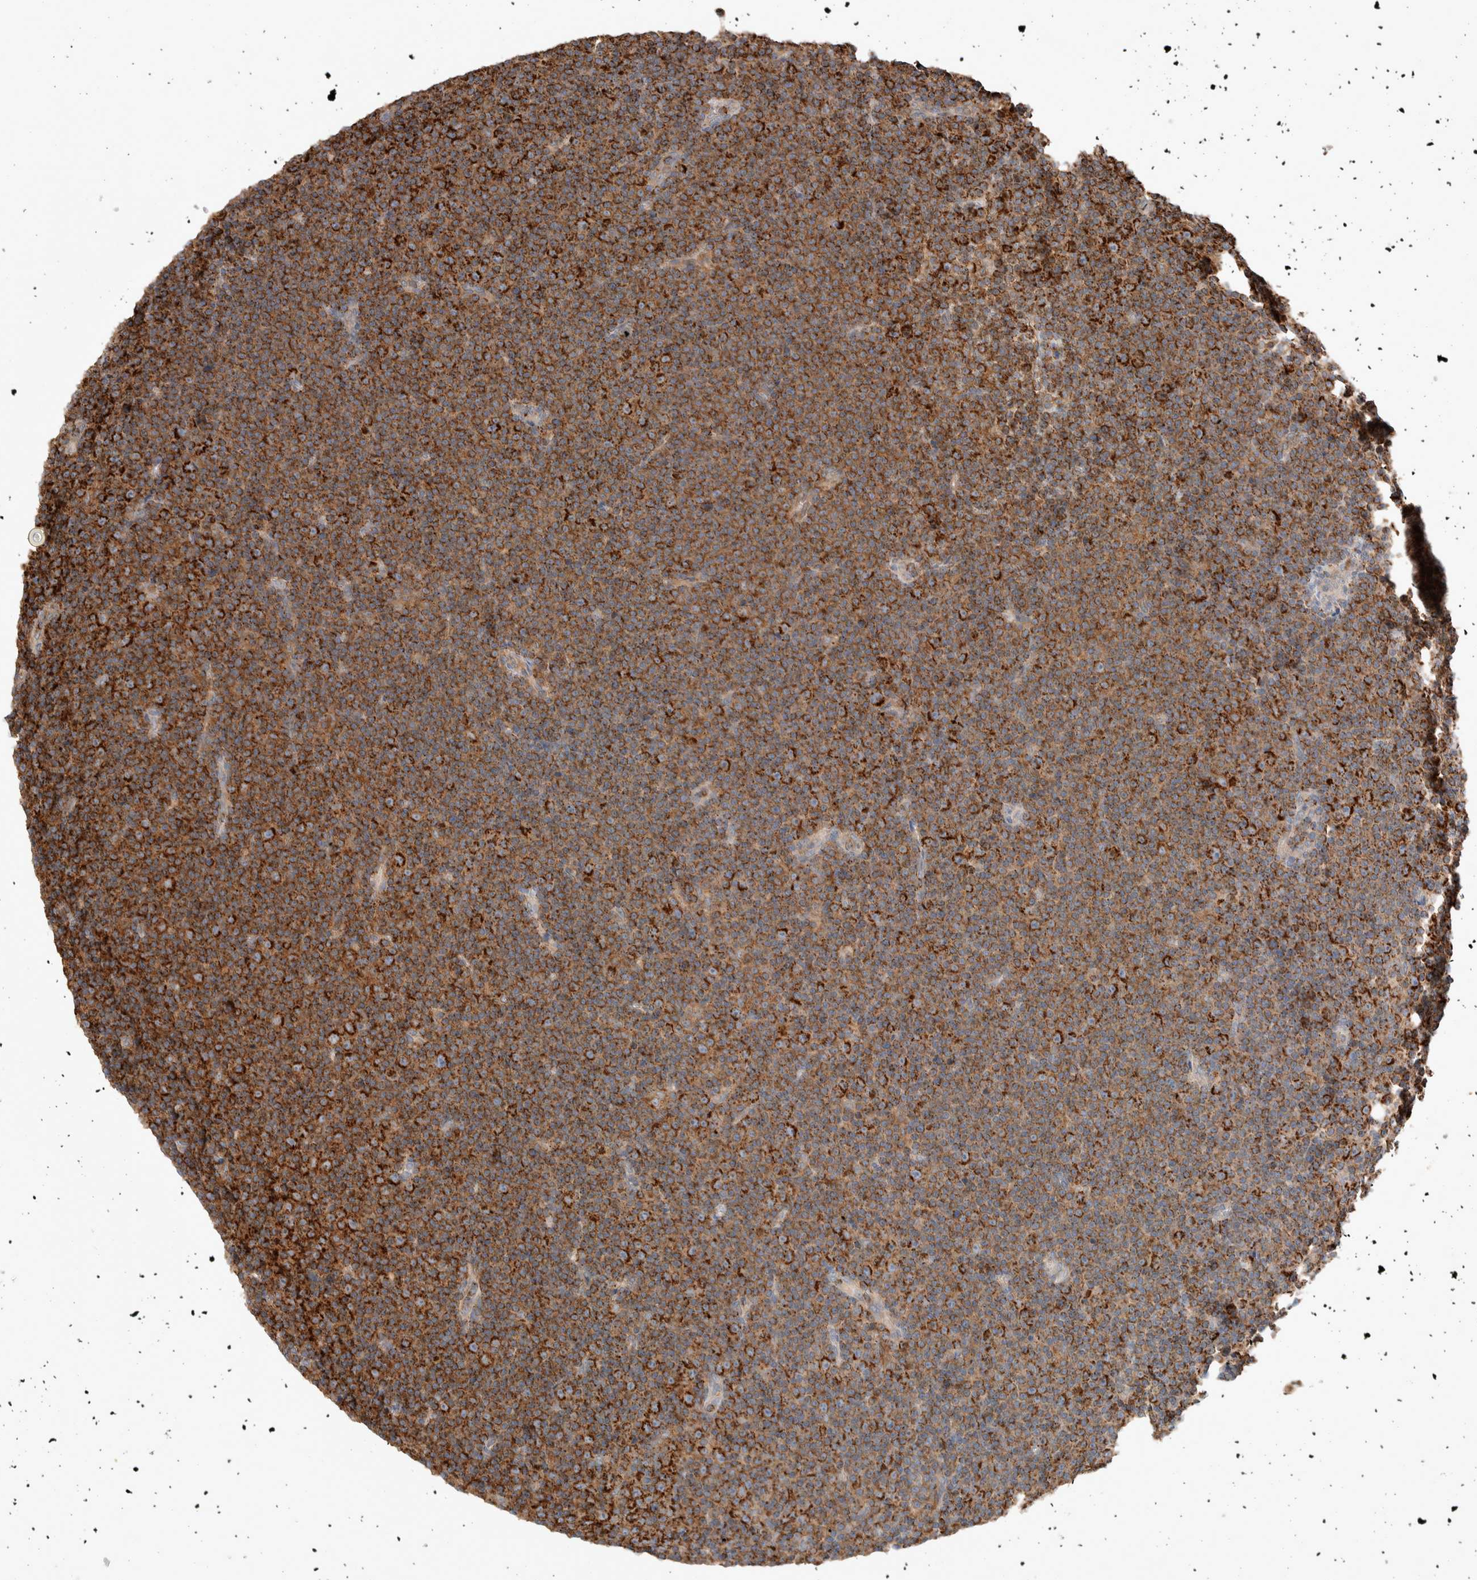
{"staining": {"intensity": "strong", "quantity": ">75%", "location": "cytoplasmic/membranous"}, "tissue": "lymphoma", "cell_type": "Tumor cells", "image_type": "cancer", "snomed": [{"axis": "morphology", "description": "Malignant lymphoma, non-Hodgkin's type, Low grade"}, {"axis": "topography", "description": "Lymph node"}], "caption": "Lymphoma stained with DAB IHC displays high levels of strong cytoplasmic/membranous positivity in approximately >75% of tumor cells.", "gene": "DEPTOR", "patient": {"sex": "female", "age": 67}}